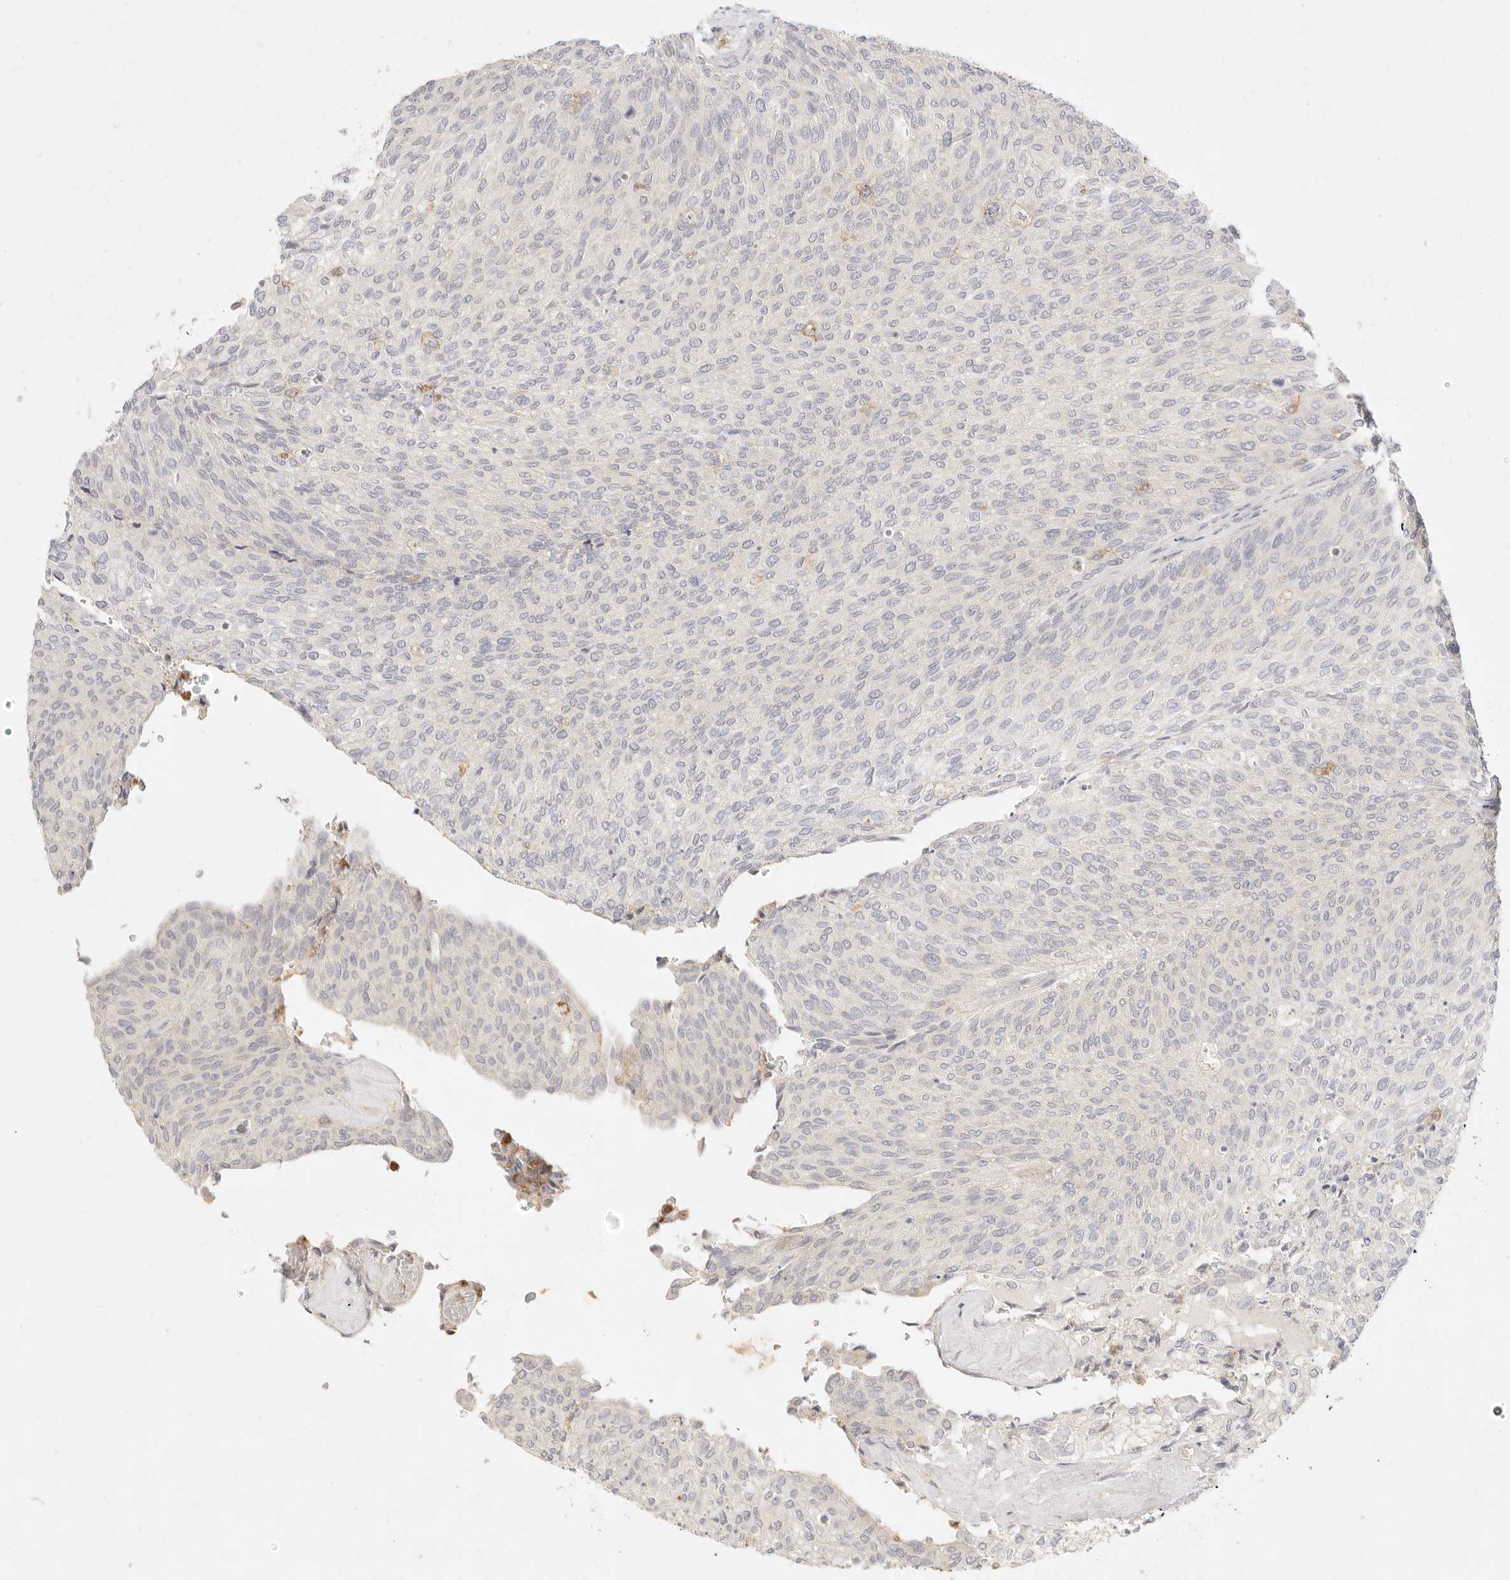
{"staining": {"intensity": "negative", "quantity": "none", "location": "none"}, "tissue": "urothelial cancer", "cell_type": "Tumor cells", "image_type": "cancer", "snomed": [{"axis": "morphology", "description": "Urothelial carcinoma, Low grade"}, {"axis": "topography", "description": "Urinary bladder"}], "caption": "Urothelial cancer was stained to show a protein in brown. There is no significant expression in tumor cells.", "gene": "GPR84", "patient": {"sex": "female", "age": 79}}